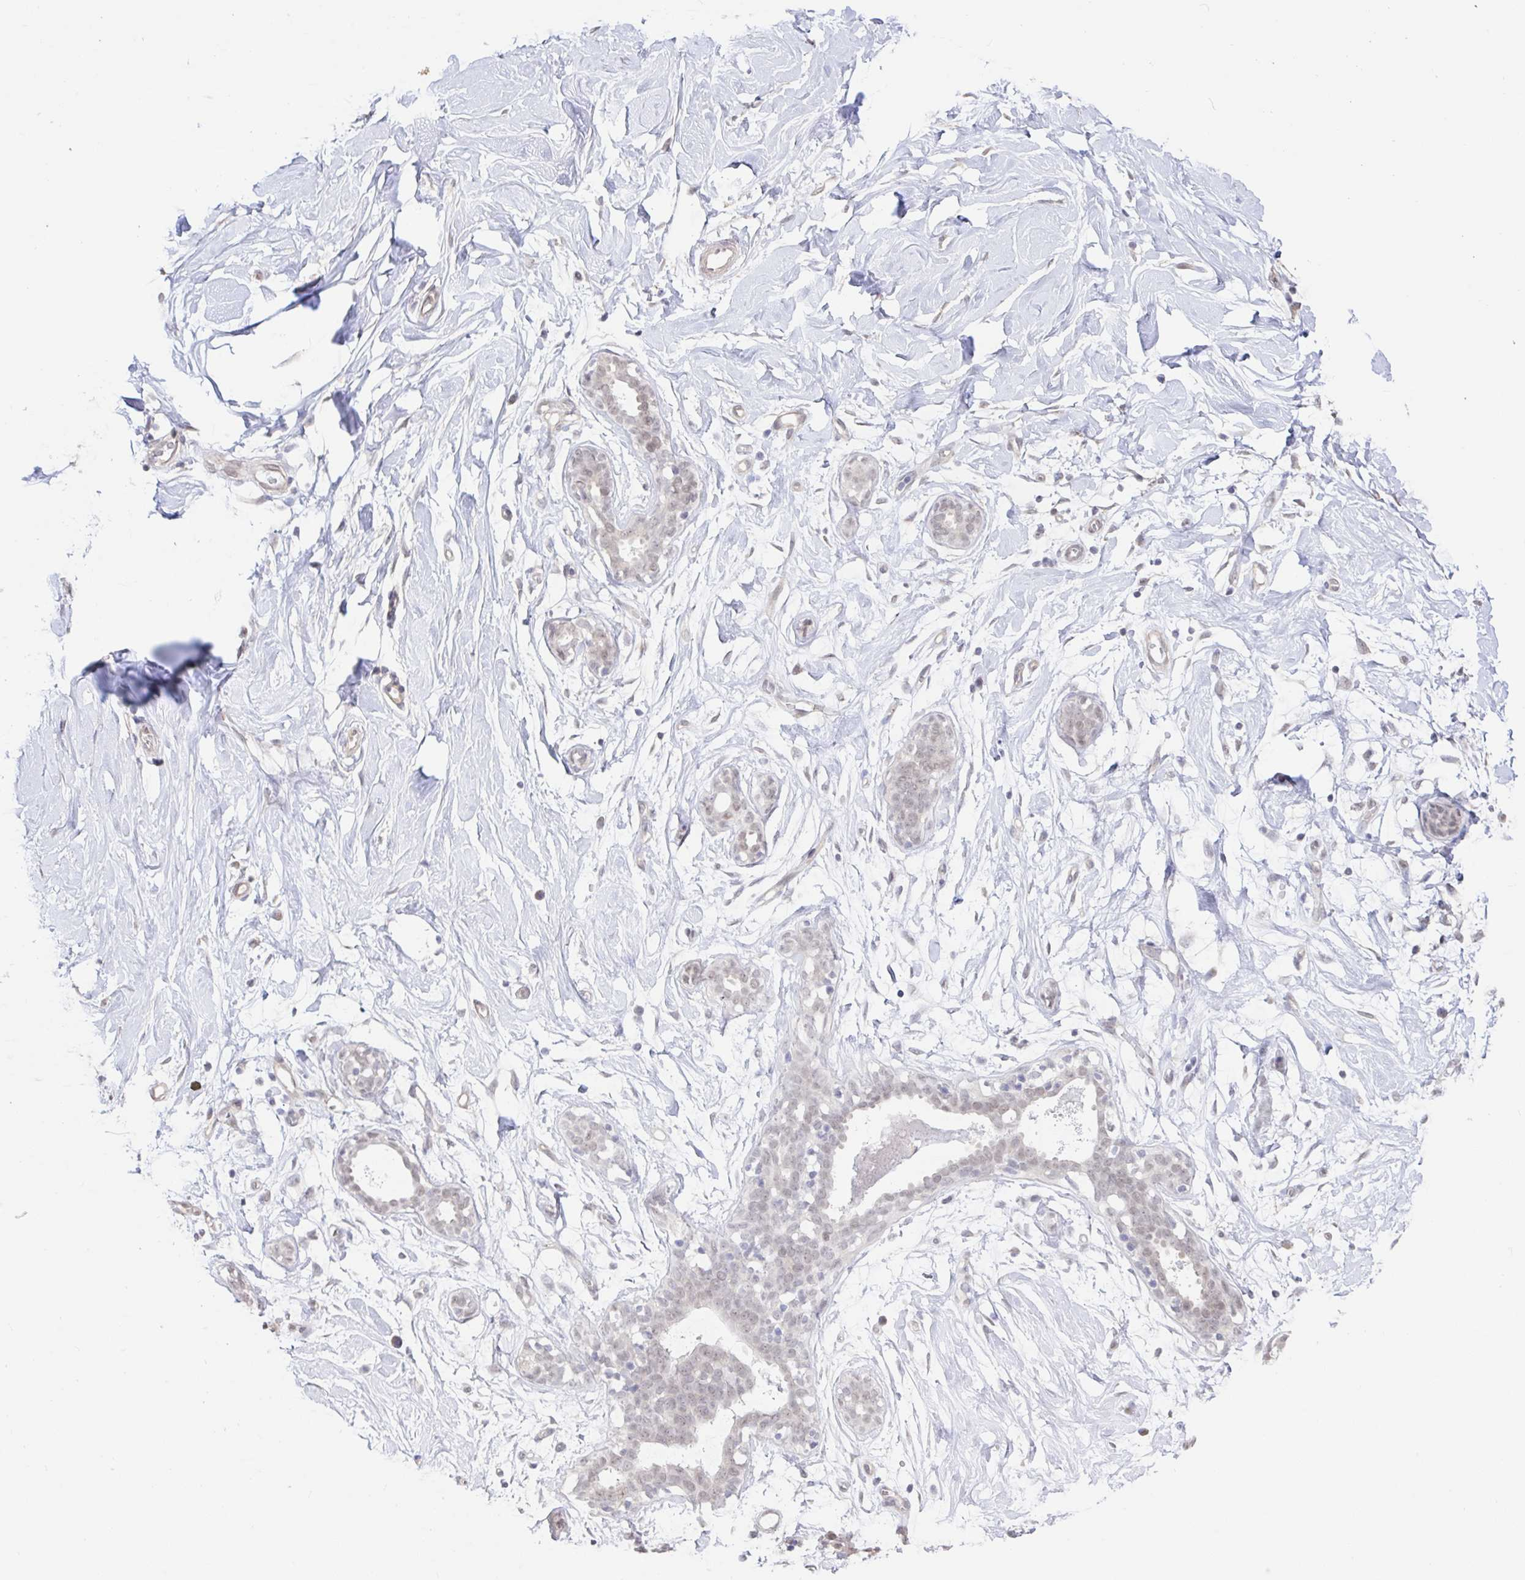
{"staining": {"intensity": "negative", "quantity": "none", "location": "none"}, "tissue": "breast", "cell_type": "Adipocytes", "image_type": "normal", "snomed": [{"axis": "morphology", "description": "Normal tissue, NOS"}, {"axis": "topography", "description": "Breast"}], "caption": "High magnification brightfield microscopy of normal breast stained with DAB (brown) and counterstained with hematoxylin (blue): adipocytes show no significant positivity. (IHC, brightfield microscopy, high magnification).", "gene": "HYPK", "patient": {"sex": "female", "age": 27}}